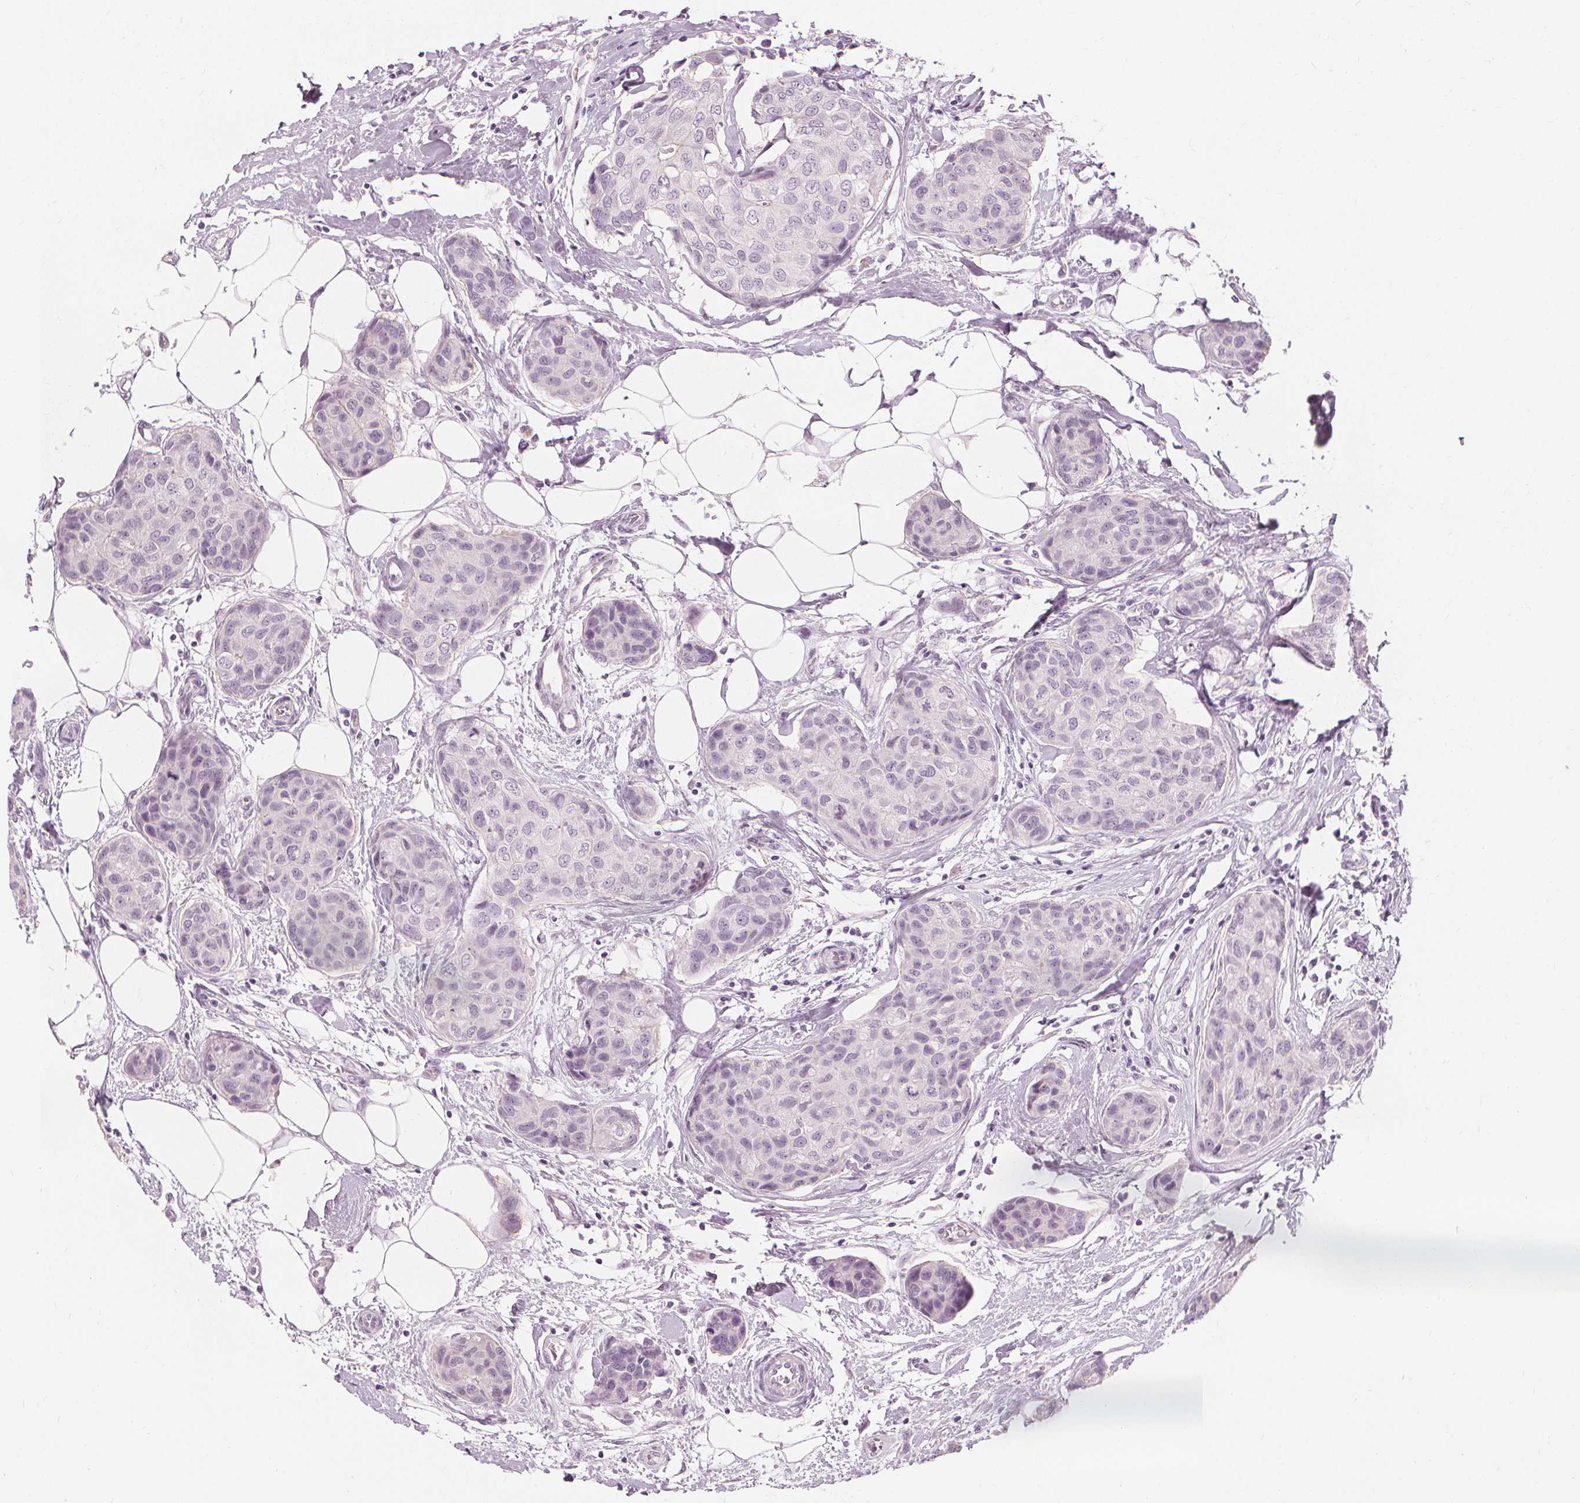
{"staining": {"intensity": "negative", "quantity": "none", "location": "none"}, "tissue": "breast cancer", "cell_type": "Tumor cells", "image_type": "cancer", "snomed": [{"axis": "morphology", "description": "Duct carcinoma"}, {"axis": "topography", "description": "Breast"}], "caption": "There is no significant expression in tumor cells of breast cancer.", "gene": "MUC12", "patient": {"sex": "female", "age": 80}}